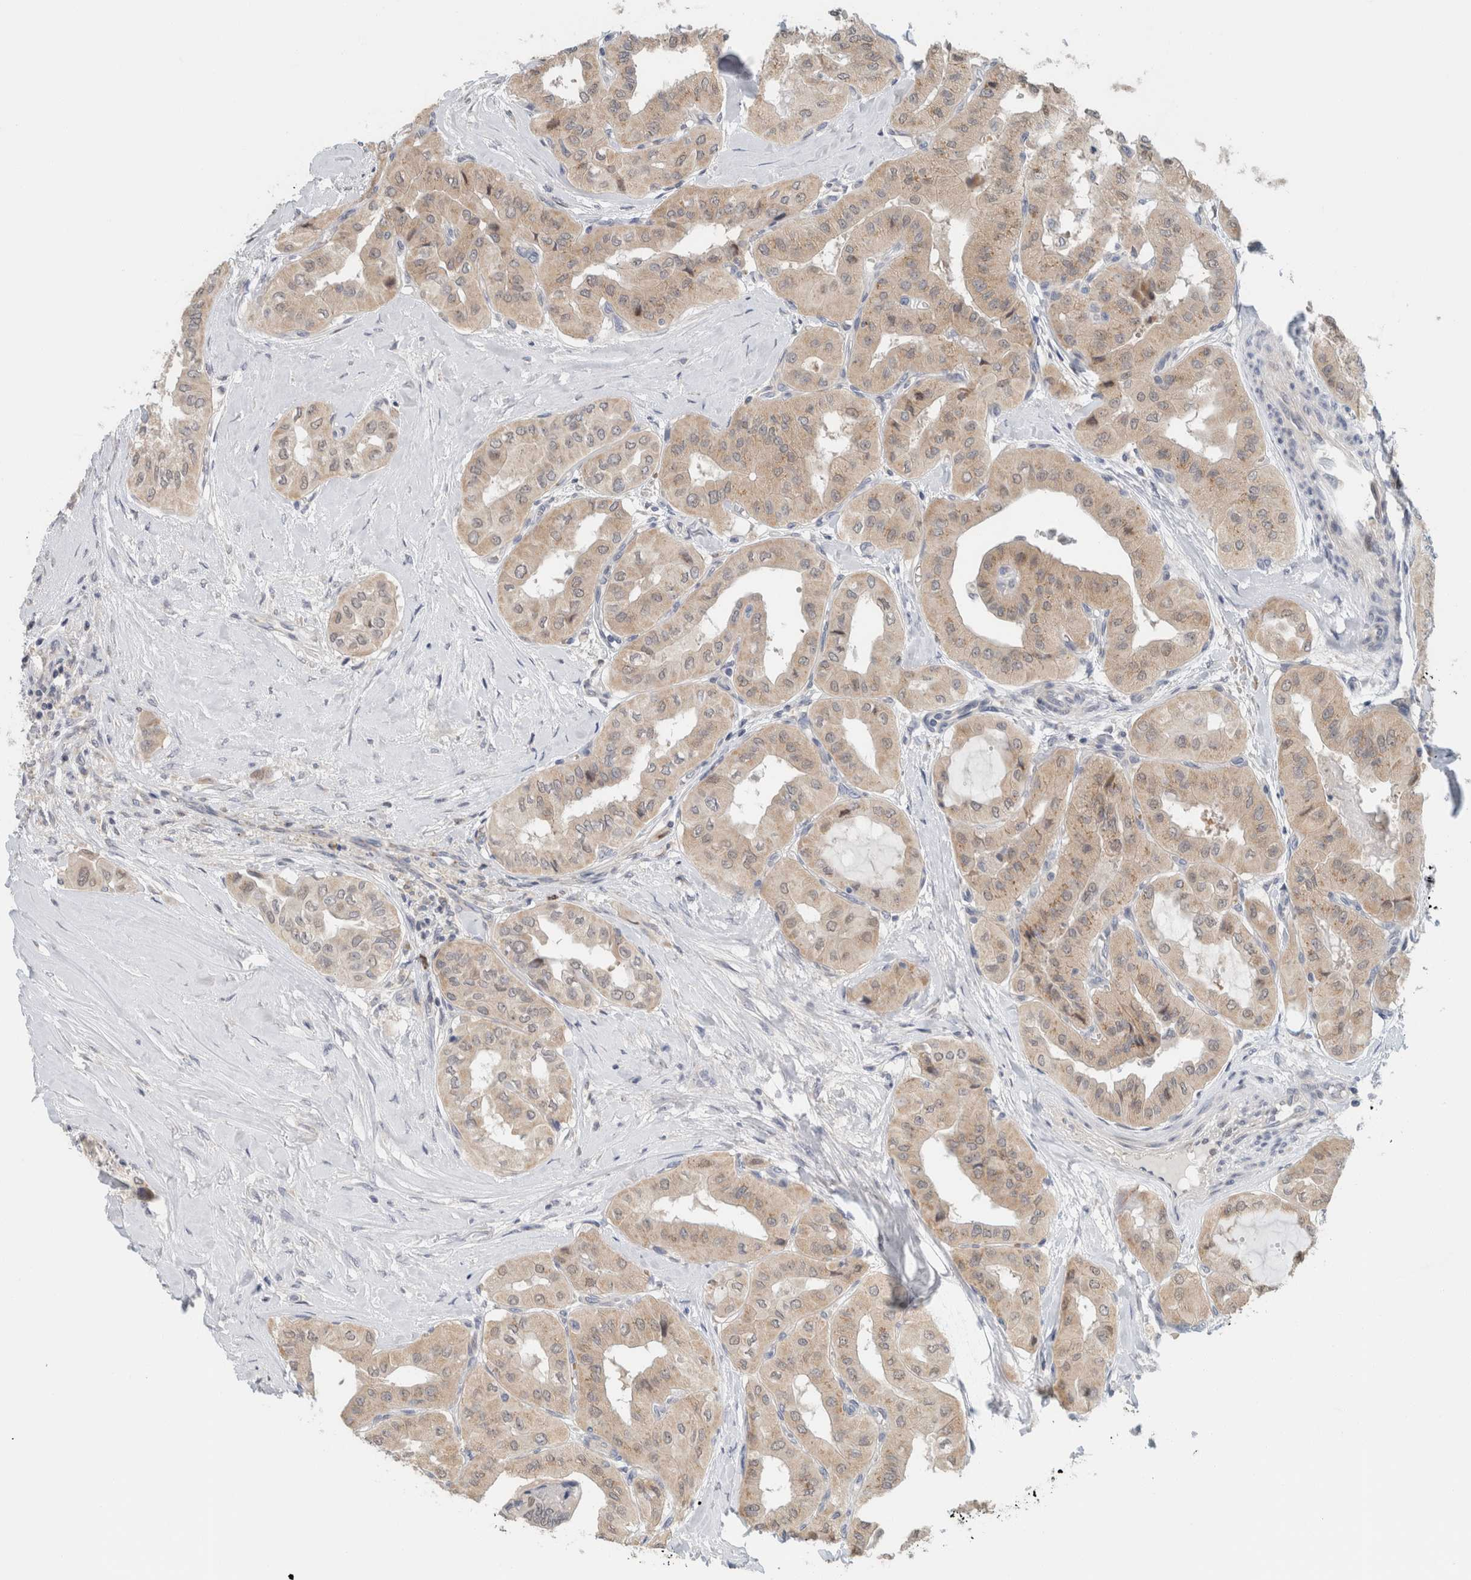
{"staining": {"intensity": "weak", "quantity": ">75%", "location": "cytoplasmic/membranous"}, "tissue": "thyroid cancer", "cell_type": "Tumor cells", "image_type": "cancer", "snomed": [{"axis": "morphology", "description": "Papillary adenocarcinoma, NOS"}, {"axis": "topography", "description": "Thyroid gland"}], "caption": "The immunohistochemical stain labels weak cytoplasmic/membranous positivity in tumor cells of thyroid cancer tissue.", "gene": "CRAT", "patient": {"sex": "female", "age": 59}}